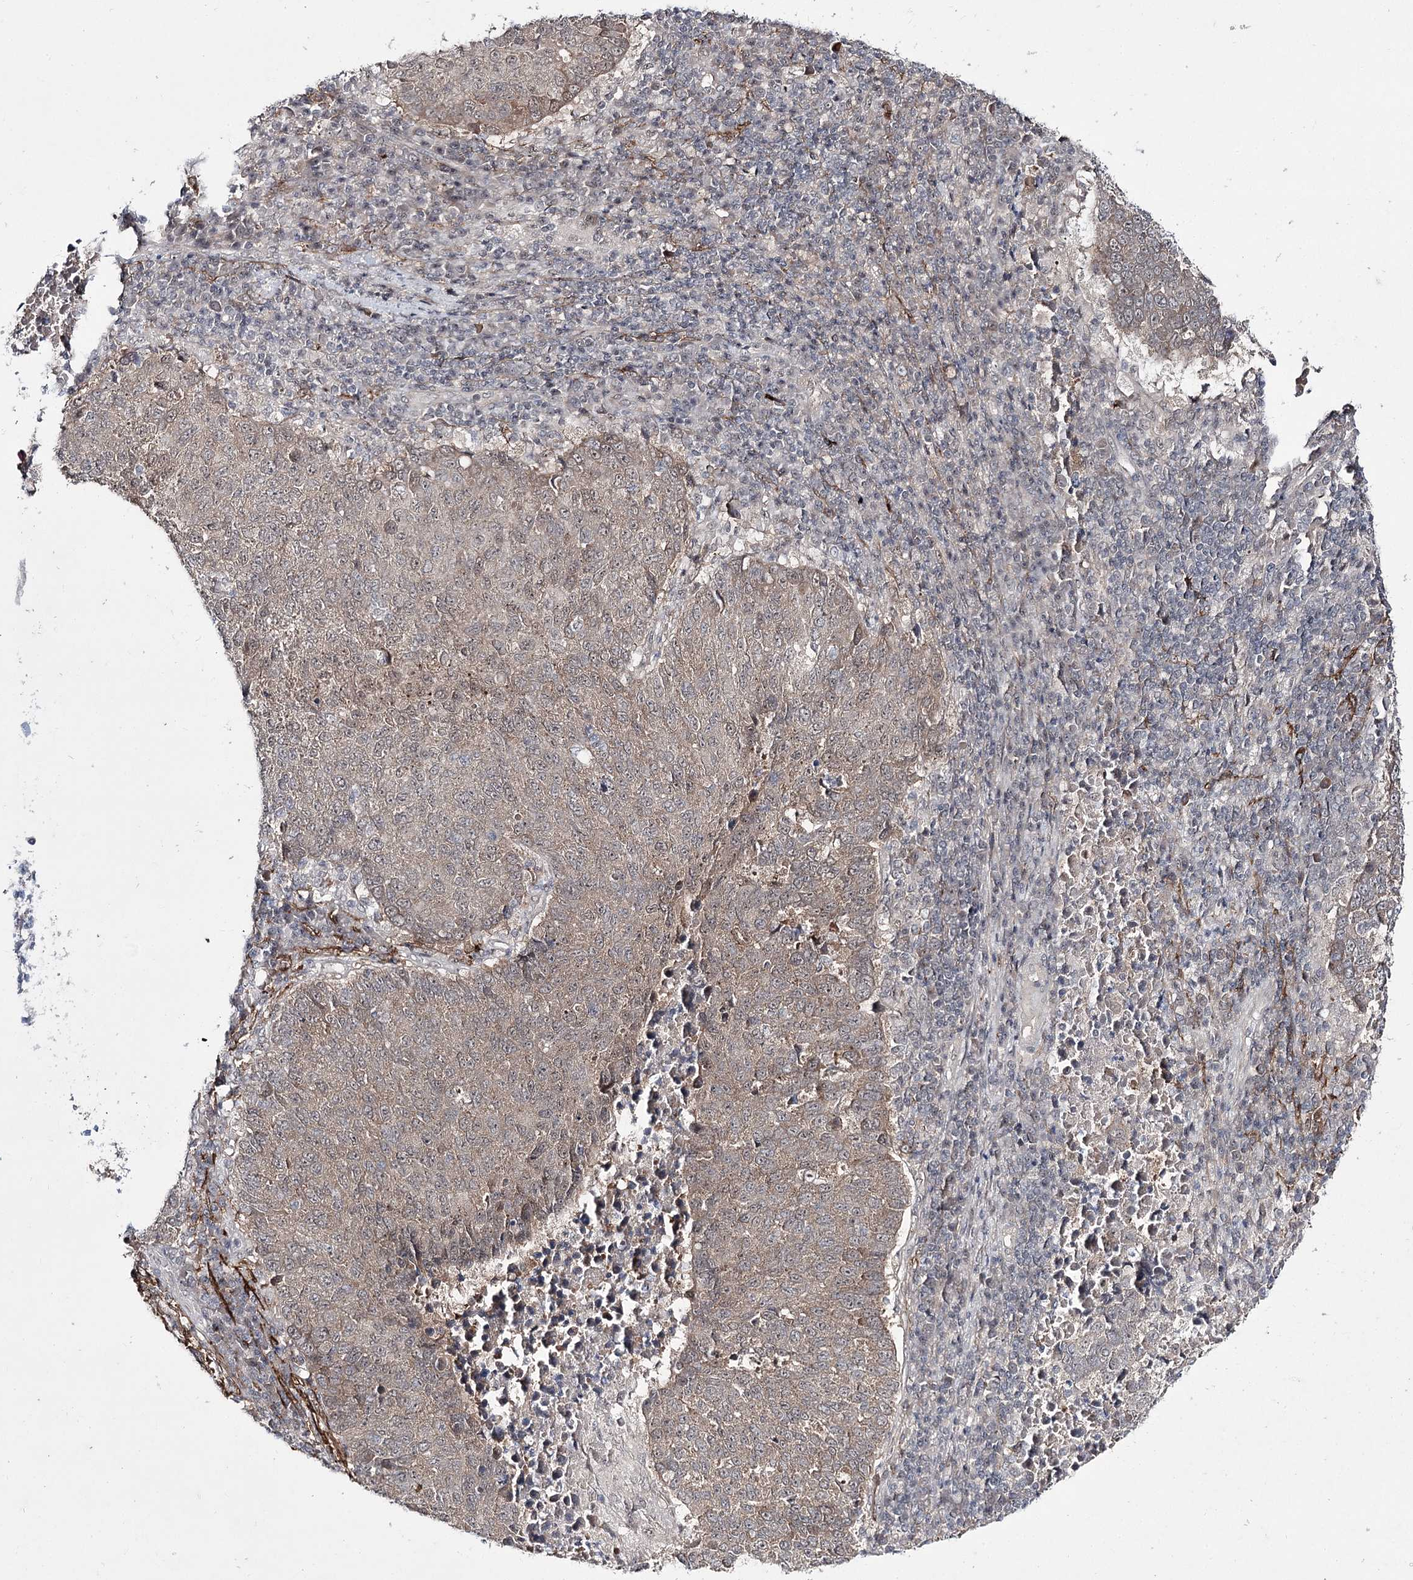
{"staining": {"intensity": "weak", "quantity": "25%-75%", "location": "cytoplasmic/membranous"}, "tissue": "lung cancer", "cell_type": "Tumor cells", "image_type": "cancer", "snomed": [{"axis": "morphology", "description": "Squamous cell carcinoma, NOS"}, {"axis": "topography", "description": "Lung"}], "caption": "Weak cytoplasmic/membranous staining is identified in about 25%-75% of tumor cells in lung cancer (squamous cell carcinoma).", "gene": "HOXC11", "patient": {"sex": "male", "age": 73}}